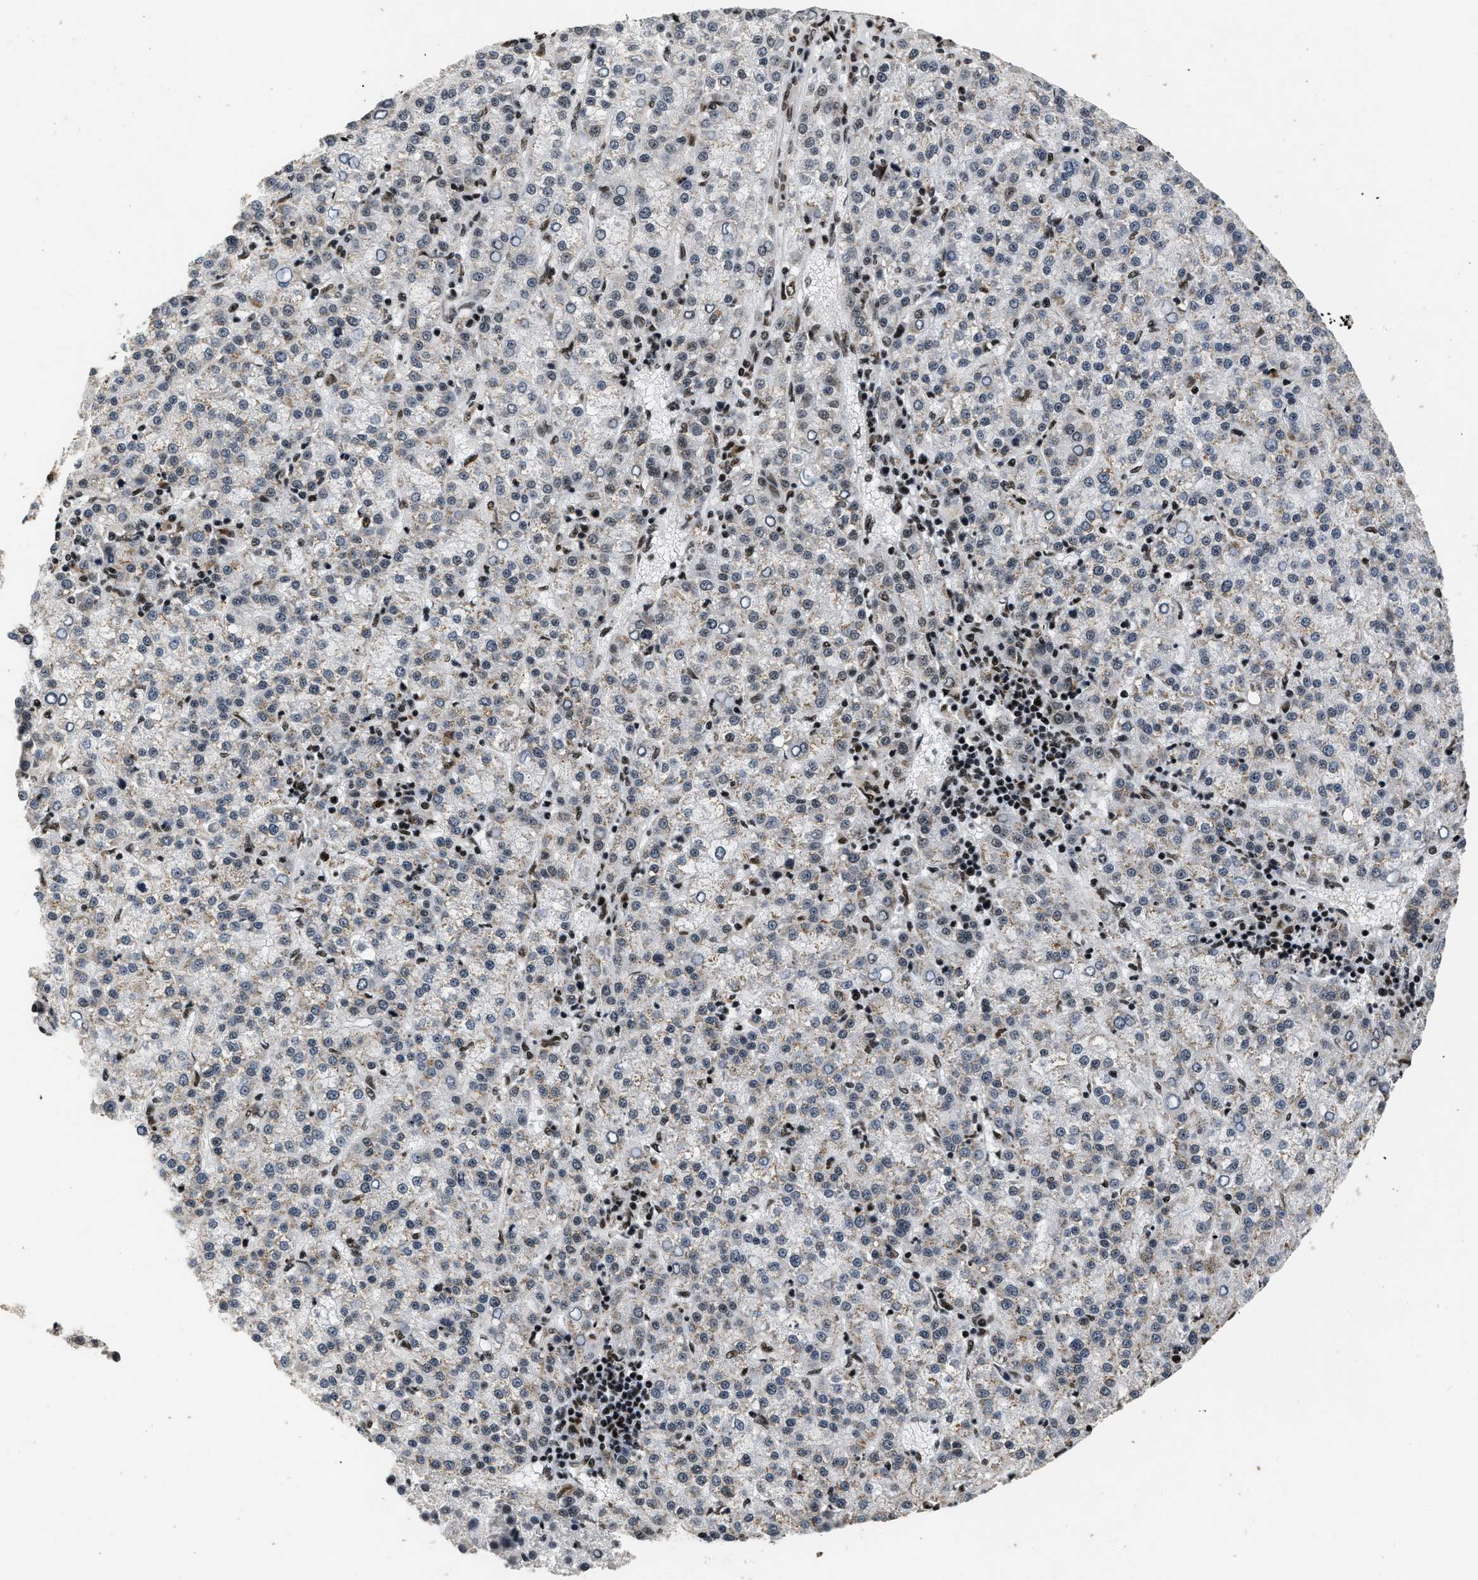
{"staining": {"intensity": "weak", "quantity": "25%-75%", "location": "cytoplasmic/membranous"}, "tissue": "liver cancer", "cell_type": "Tumor cells", "image_type": "cancer", "snomed": [{"axis": "morphology", "description": "Carcinoma, Hepatocellular, NOS"}, {"axis": "topography", "description": "Liver"}], "caption": "A brown stain labels weak cytoplasmic/membranous staining of a protein in human liver cancer (hepatocellular carcinoma) tumor cells.", "gene": "SMARCB1", "patient": {"sex": "female", "age": 58}}